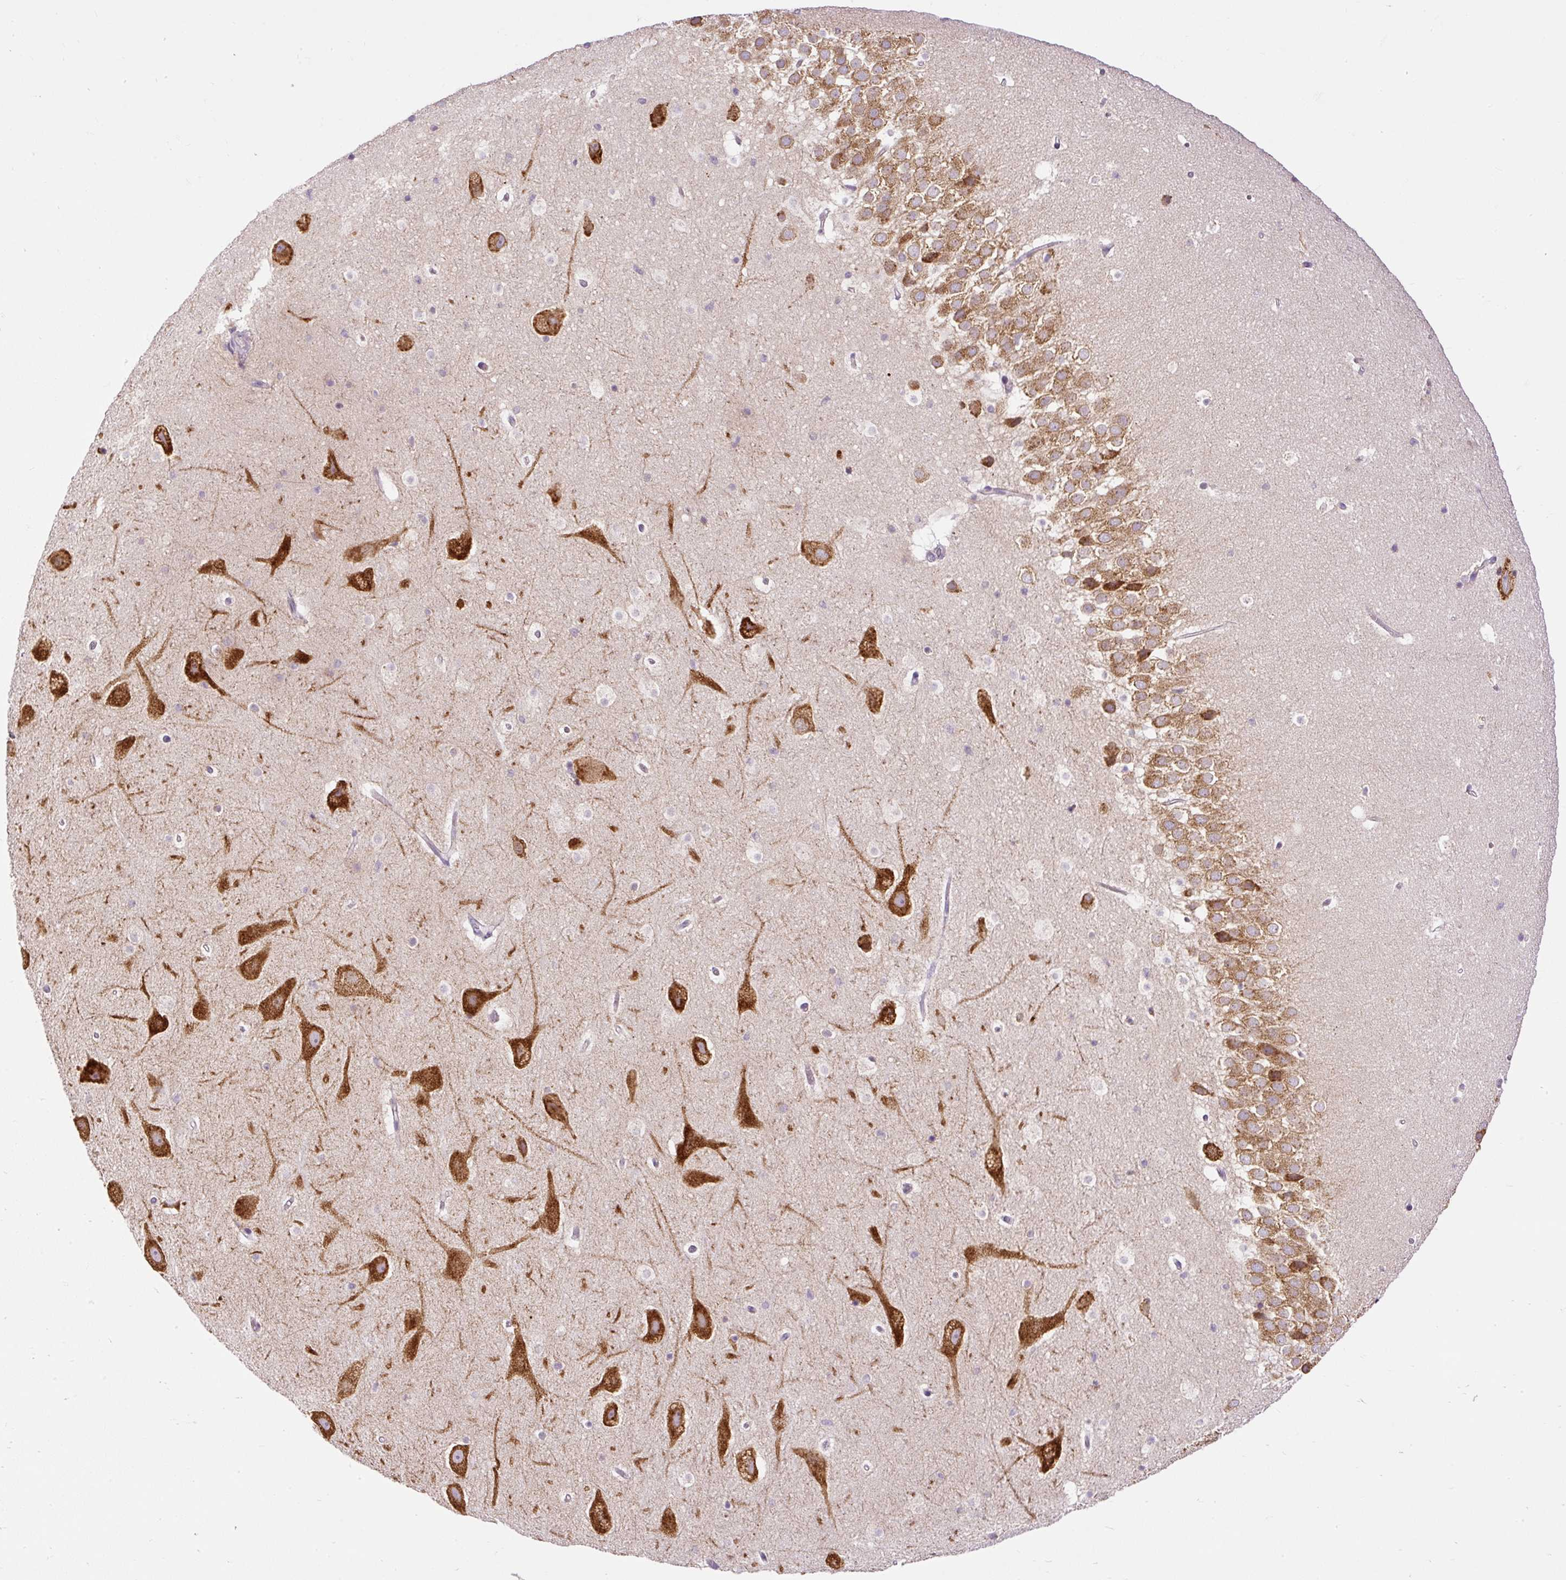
{"staining": {"intensity": "negative", "quantity": "none", "location": "none"}, "tissue": "hippocampus", "cell_type": "Glial cells", "image_type": "normal", "snomed": [{"axis": "morphology", "description": "Normal tissue, NOS"}, {"axis": "topography", "description": "Hippocampus"}], "caption": "The photomicrograph exhibits no significant positivity in glial cells of hippocampus.", "gene": "FMC1", "patient": {"sex": "male", "age": 37}}